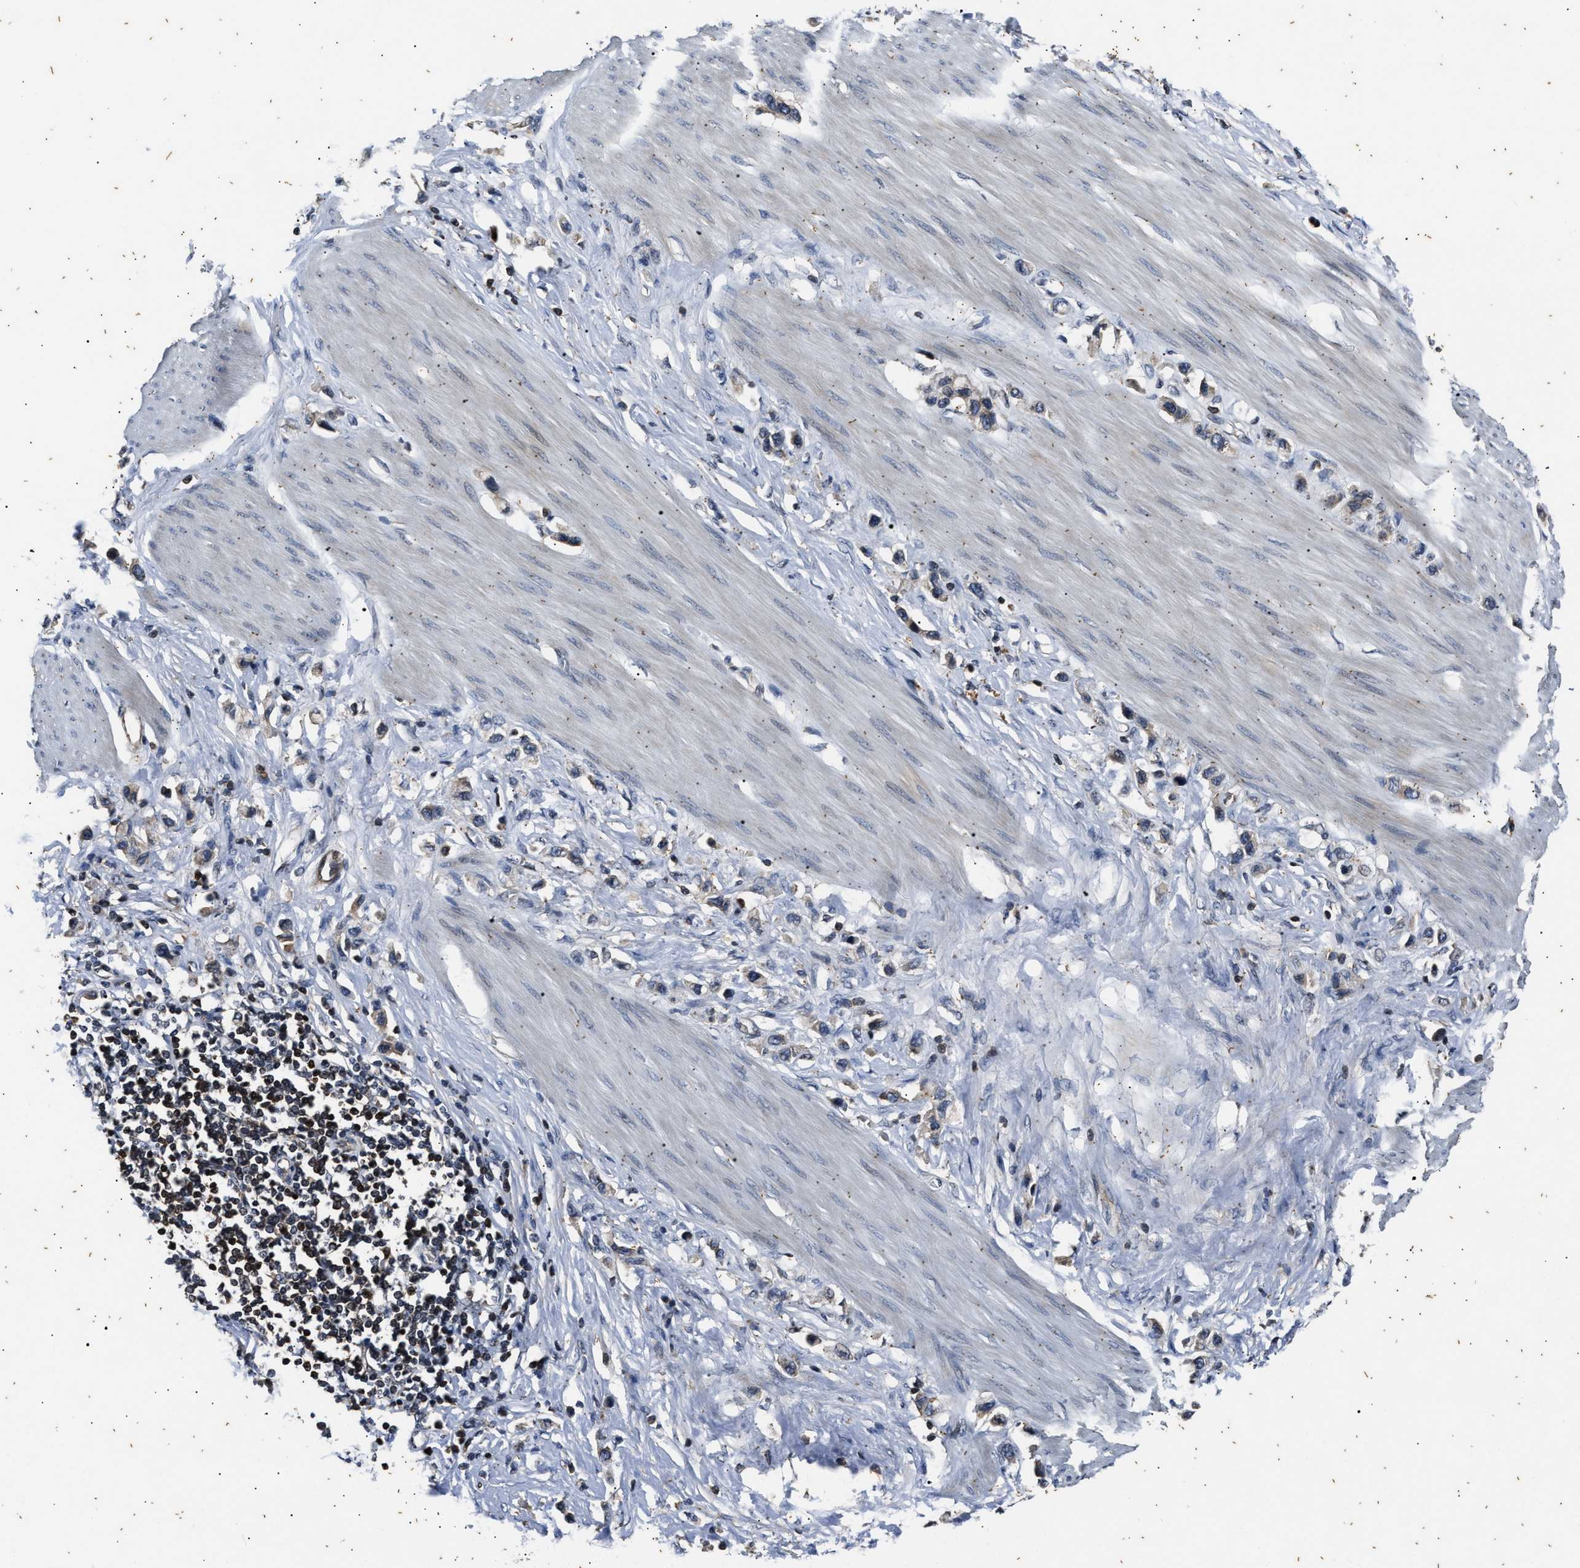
{"staining": {"intensity": "weak", "quantity": "<25%", "location": "cytoplasmic/membranous"}, "tissue": "stomach cancer", "cell_type": "Tumor cells", "image_type": "cancer", "snomed": [{"axis": "morphology", "description": "Adenocarcinoma, NOS"}, {"axis": "topography", "description": "Stomach"}], "caption": "This is an immunohistochemistry image of stomach adenocarcinoma. There is no staining in tumor cells.", "gene": "PTPN7", "patient": {"sex": "female", "age": 65}}